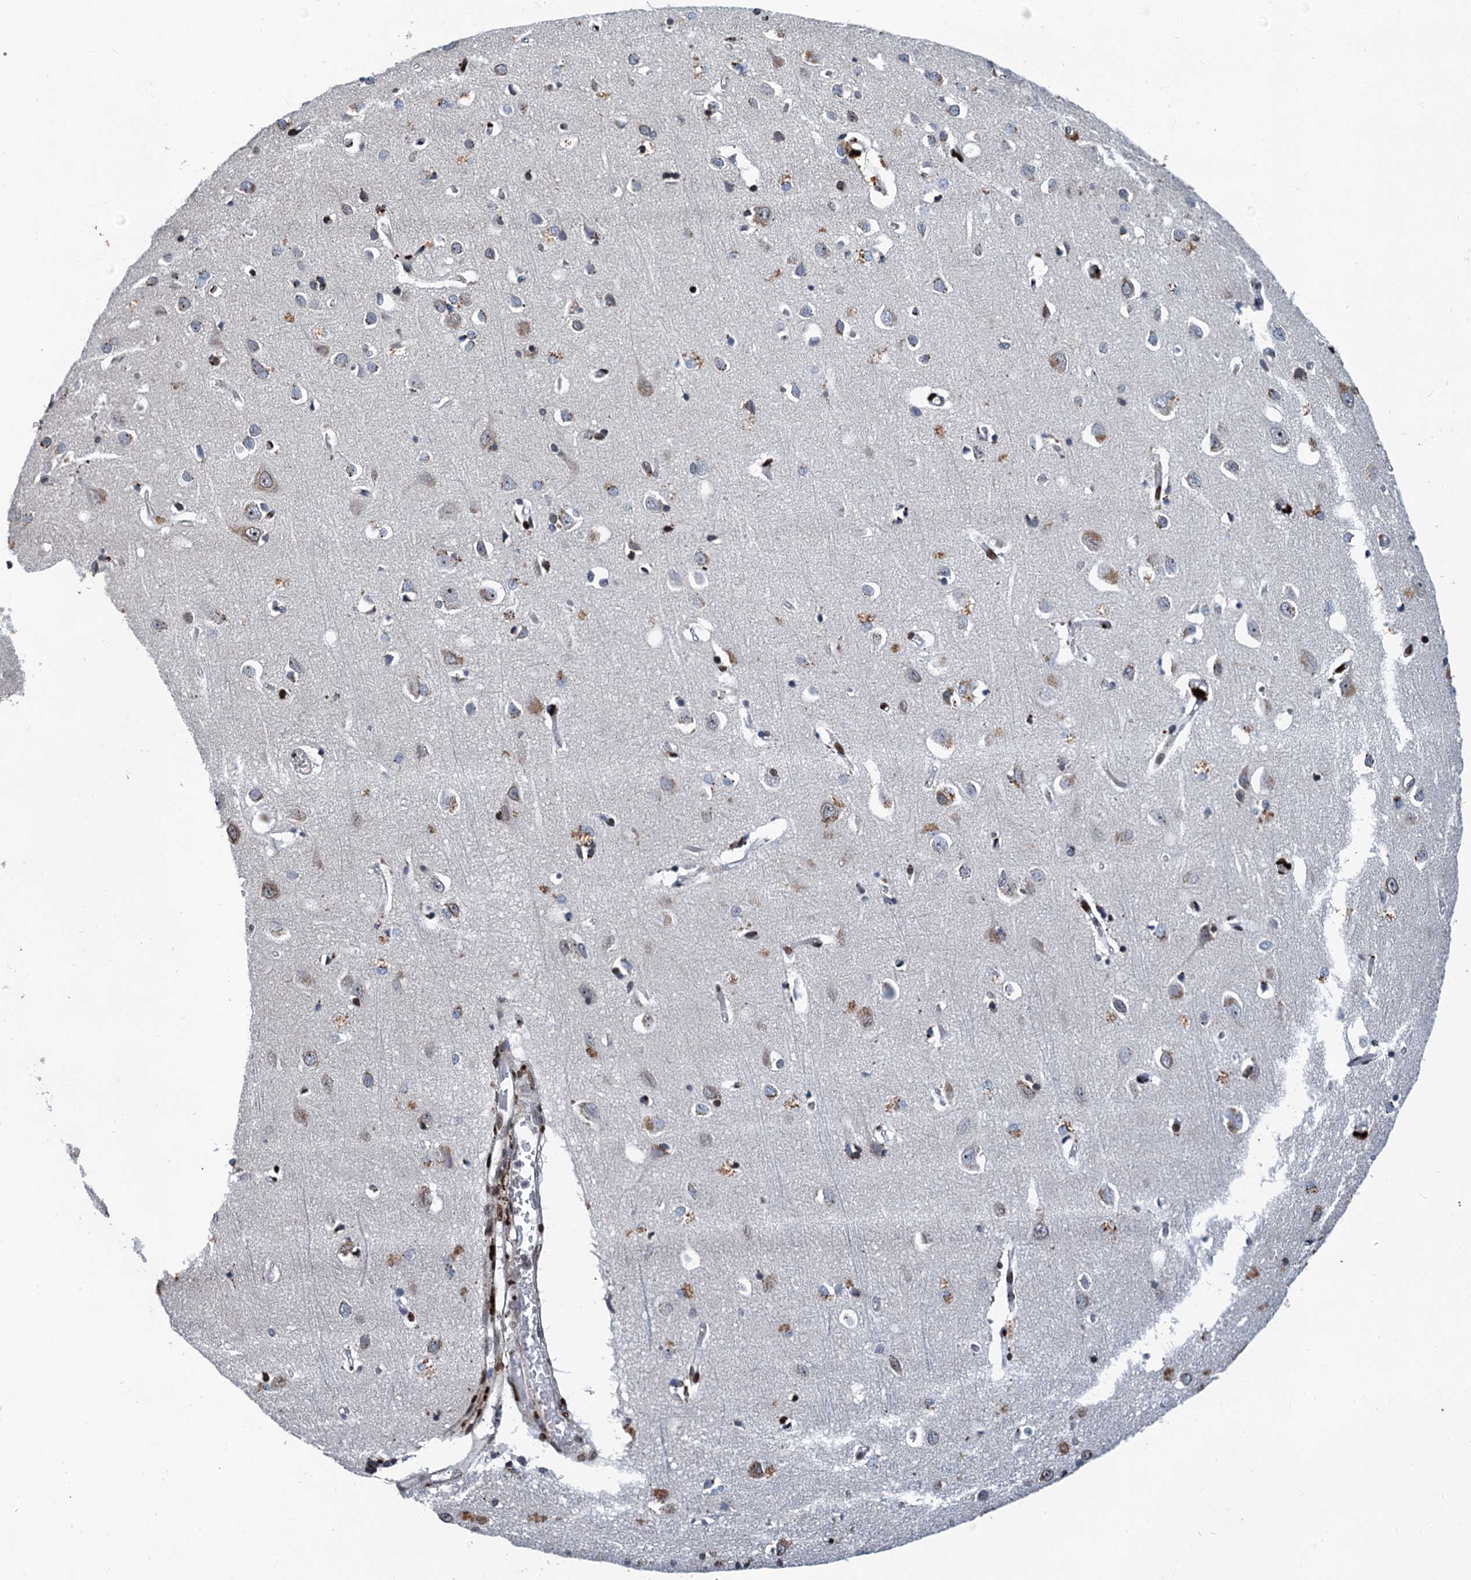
{"staining": {"intensity": "moderate", "quantity": "25%-75%", "location": "nuclear"}, "tissue": "cerebral cortex", "cell_type": "Endothelial cells", "image_type": "normal", "snomed": [{"axis": "morphology", "description": "Normal tissue, NOS"}, {"axis": "topography", "description": "Cerebral cortex"}], "caption": "Immunohistochemical staining of unremarkable cerebral cortex displays moderate nuclear protein staining in about 25%-75% of endothelial cells. (DAB IHC, brown staining for protein, blue staining for nuclei).", "gene": "FAM217B", "patient": {"sex": "female", "age": 64}}